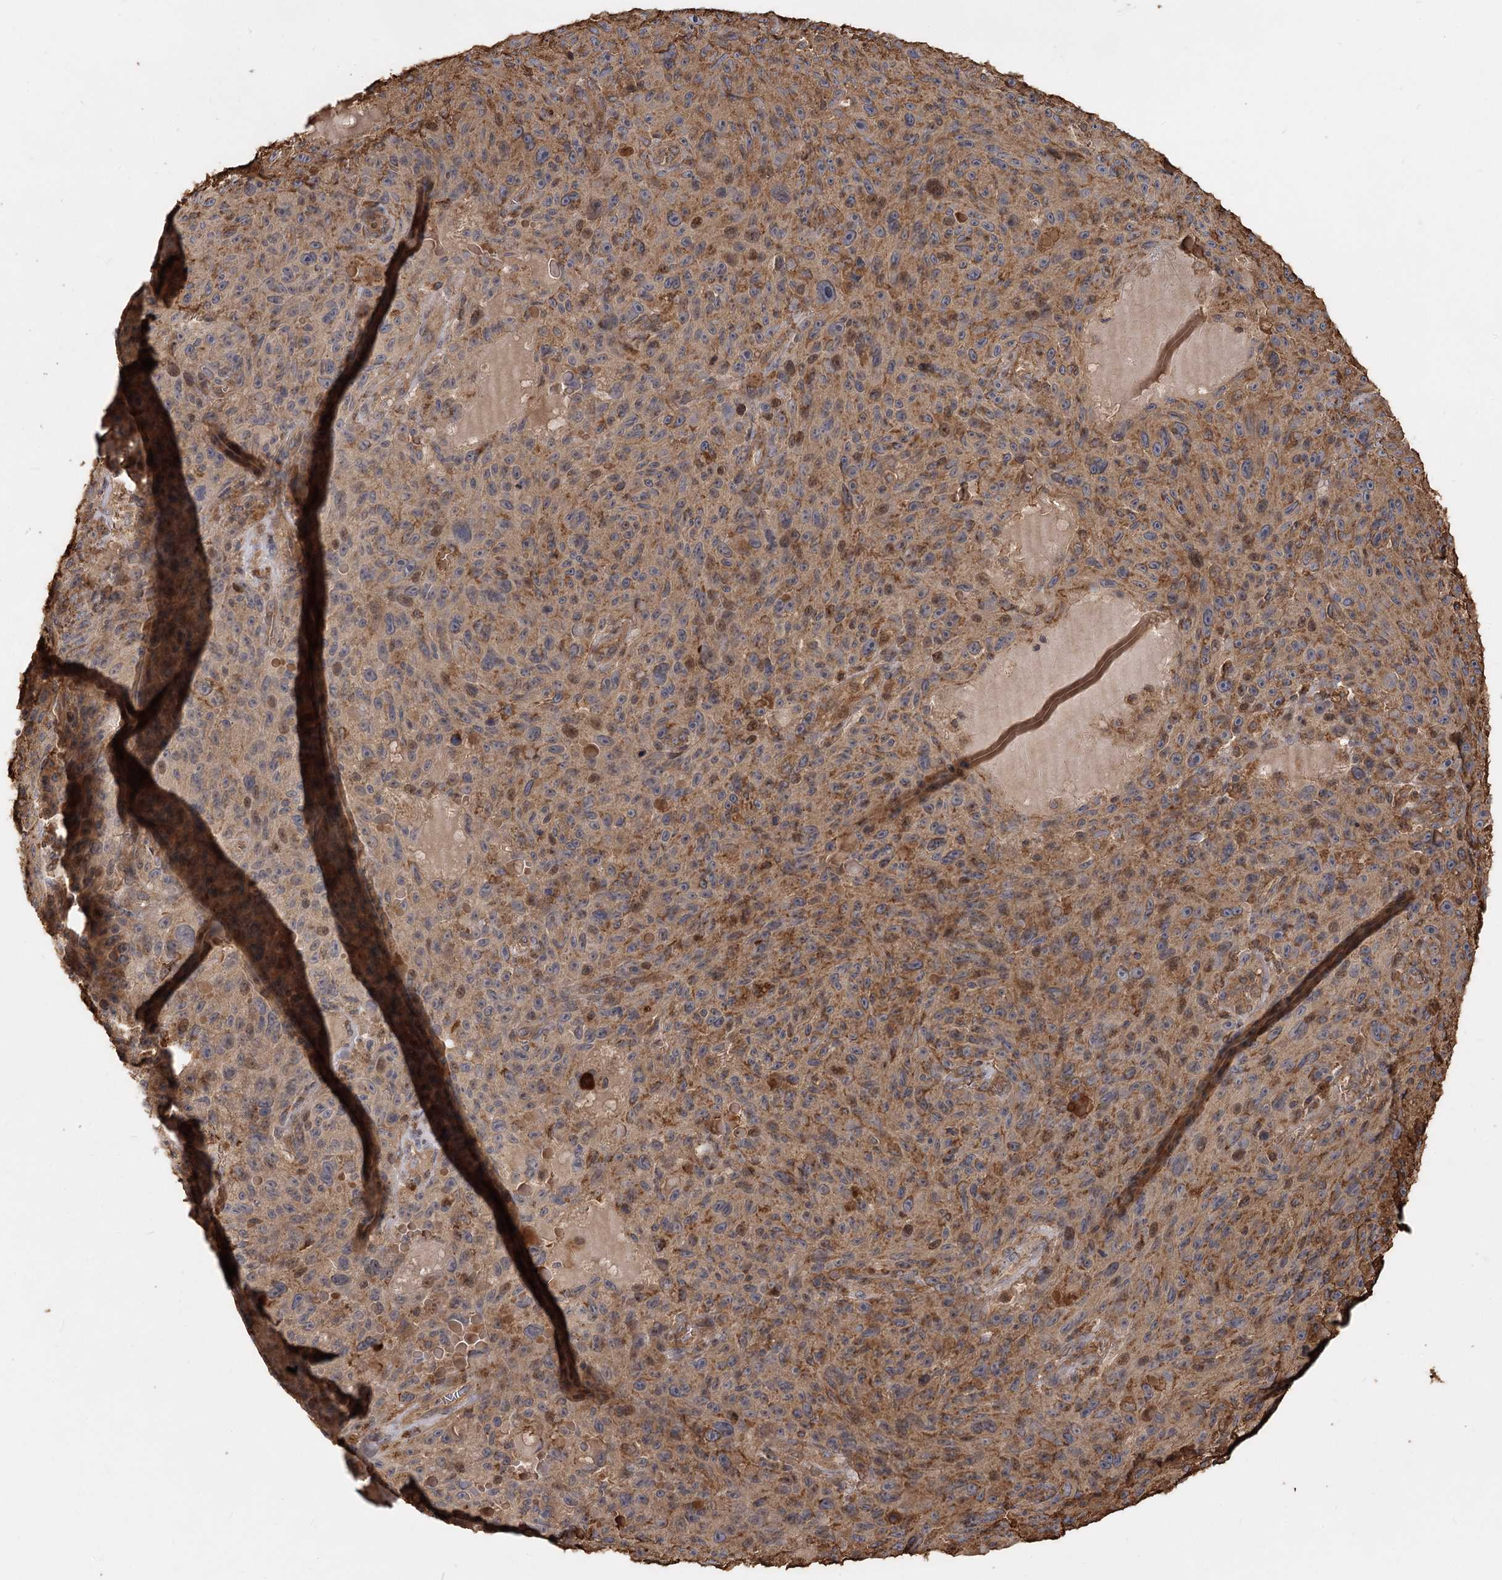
{"staining": {"intensity": "moderate", "quantity": ">75%", "location": "cytoplasmic/membranous"}, "tissue": "melanoma", "cell_type": "Tumor cells", "image_type": "cancer", "snomed": [{"axis": "morphology", "description": "Malignant melanoma, NOS"}, {"axis": "topography", "description": "Skin"}], "caption": "About >75% of tumor cells in human malignant melanoma demonstrate moderate cytoplasmic/membranous protein positivity as visualized by brown immunohistochemical staining.", "gene": "PIK3C2A", "patient": {"sex": "female", "age": 82}}